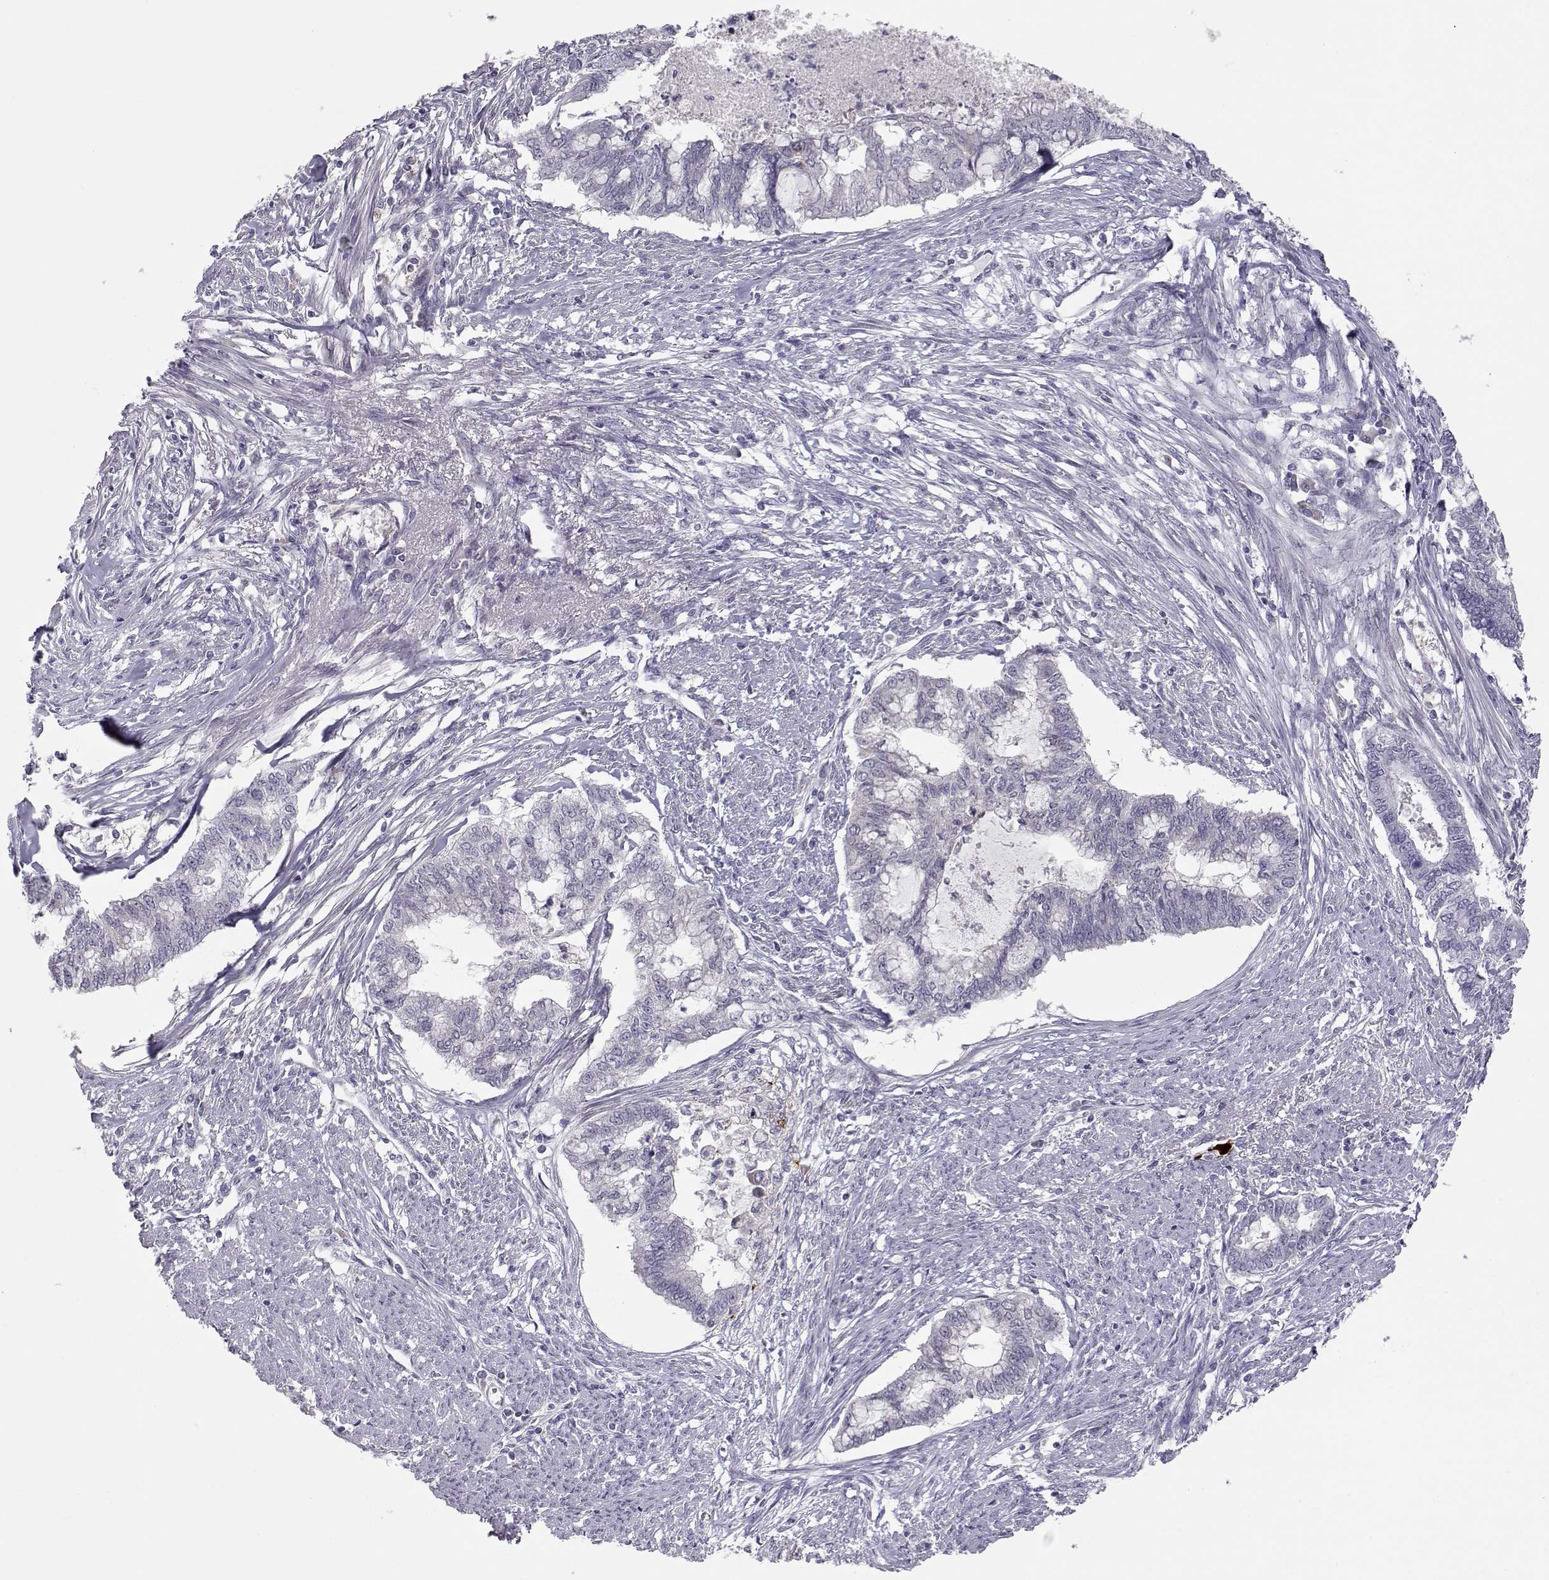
{"staining": {"intensity": "negative", "quantity": "none", "location": "none"}, "tissue": "endometrial cancer", "cell_type": "Tumor cells", "image_type": "cancer", "snomed": [{"axis": "morphology", "description": "Adenocarcinoma, NOS"}, {"axis": "topography", "description": "Endometrium"}], "caption": "High power microscopy histopathology image of an immunohistochemistry (IHC) photomicrograph of adenocarcinoma (endometrial), revealing no significant expression in tumor cells.", "gene": "NPVF", "patient": {"sex": "female", "age": 79}}